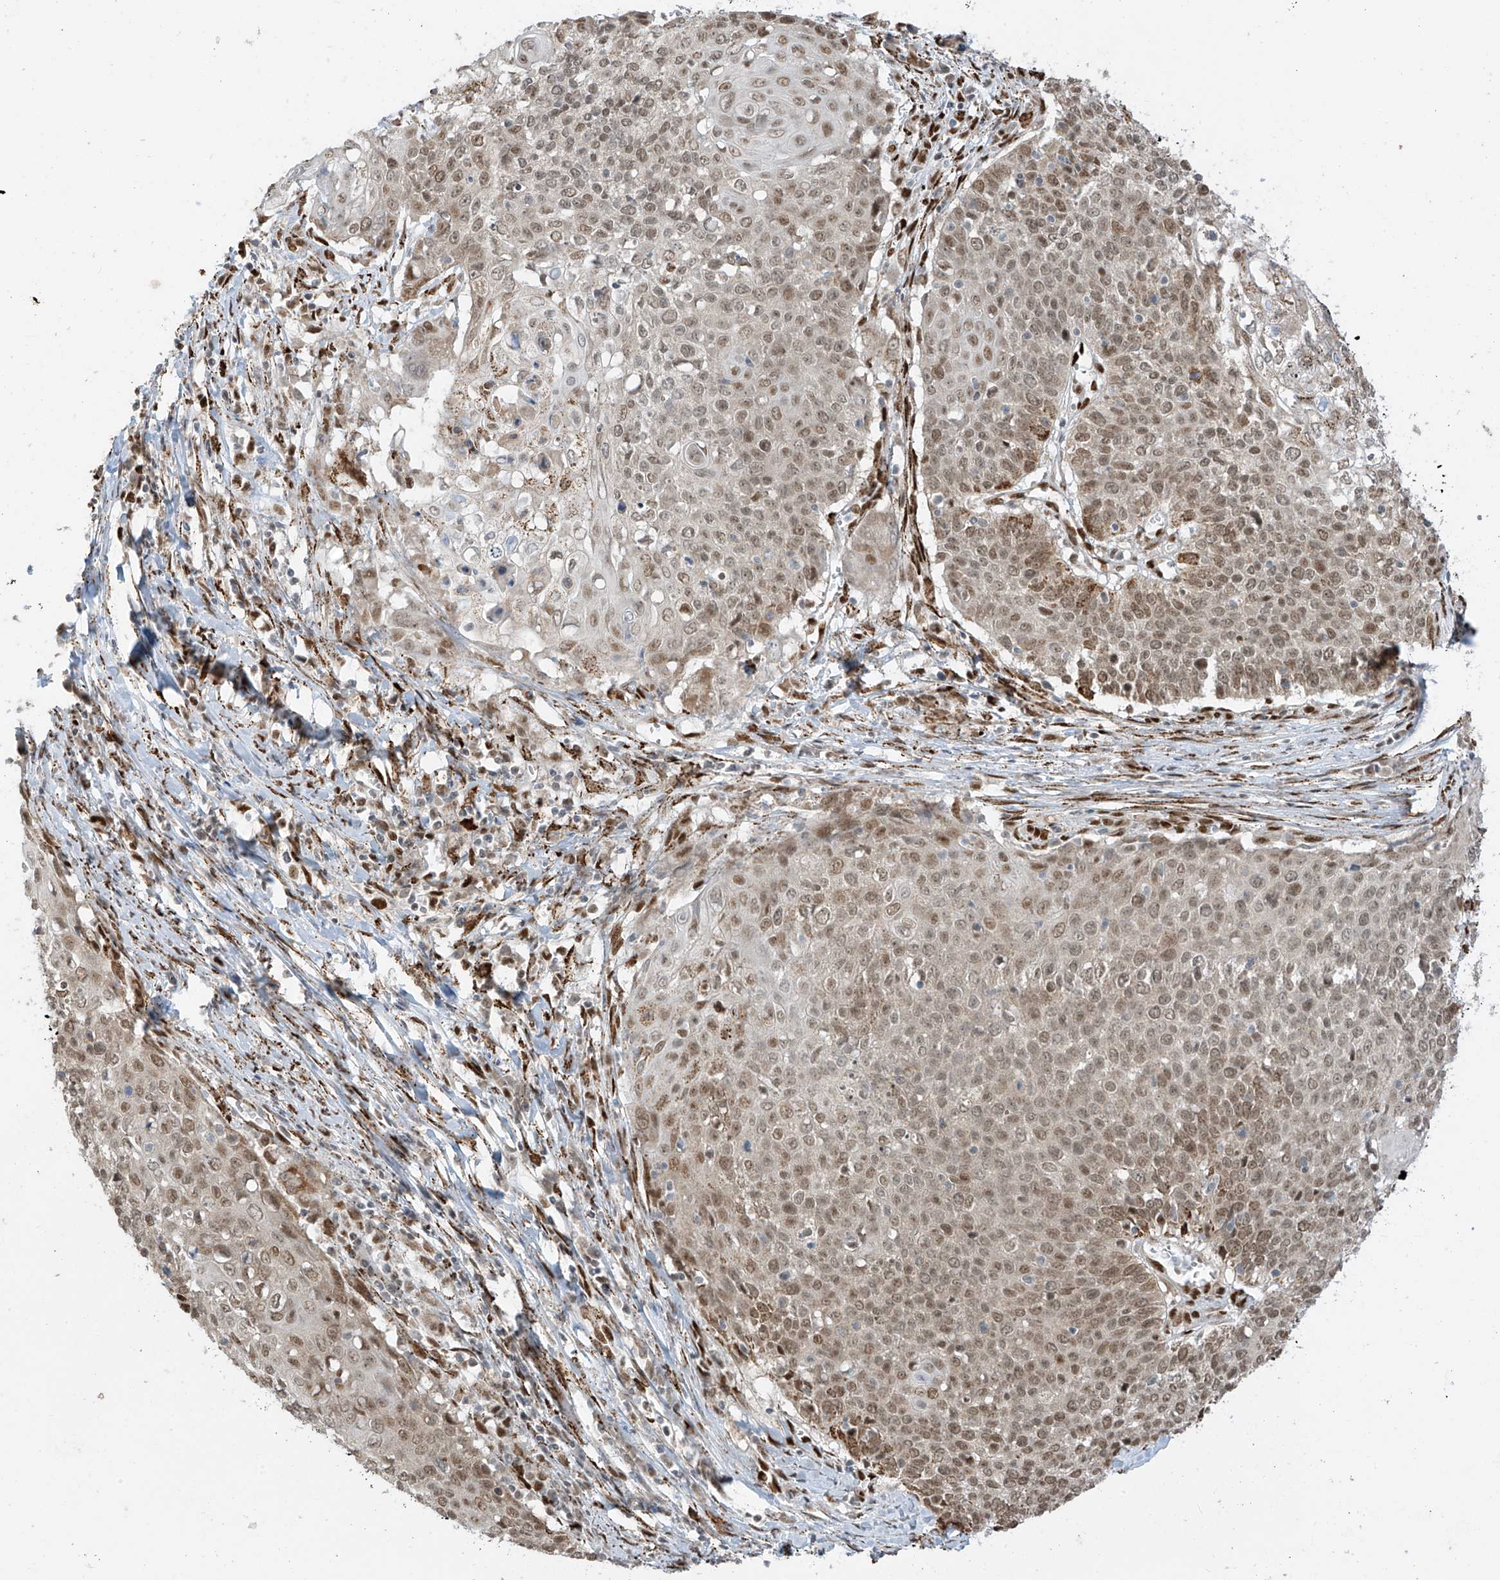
{"staining": {"intensity": "moderate", "quantity": ">75%", "location": "nuclear"}, "tissue": "cervical cancer", "cell_type": "Tumor cells", "image_type": "cancer", "snomed": [{"axis": "morphology", "description": "Squamous cell carcinoma, NOS"}, {"axis": "topography", "description": "Cervix"}], "caption": "Immunohistochemistry (IHC) (DAB) staining of cervical cancer (squamous cell carcinoma) reveals moderate nuclear protein expression in approximately >75% of tumor cells.", "gene": "PM20D2", "patient": {"sex": "female", "age": 39}}